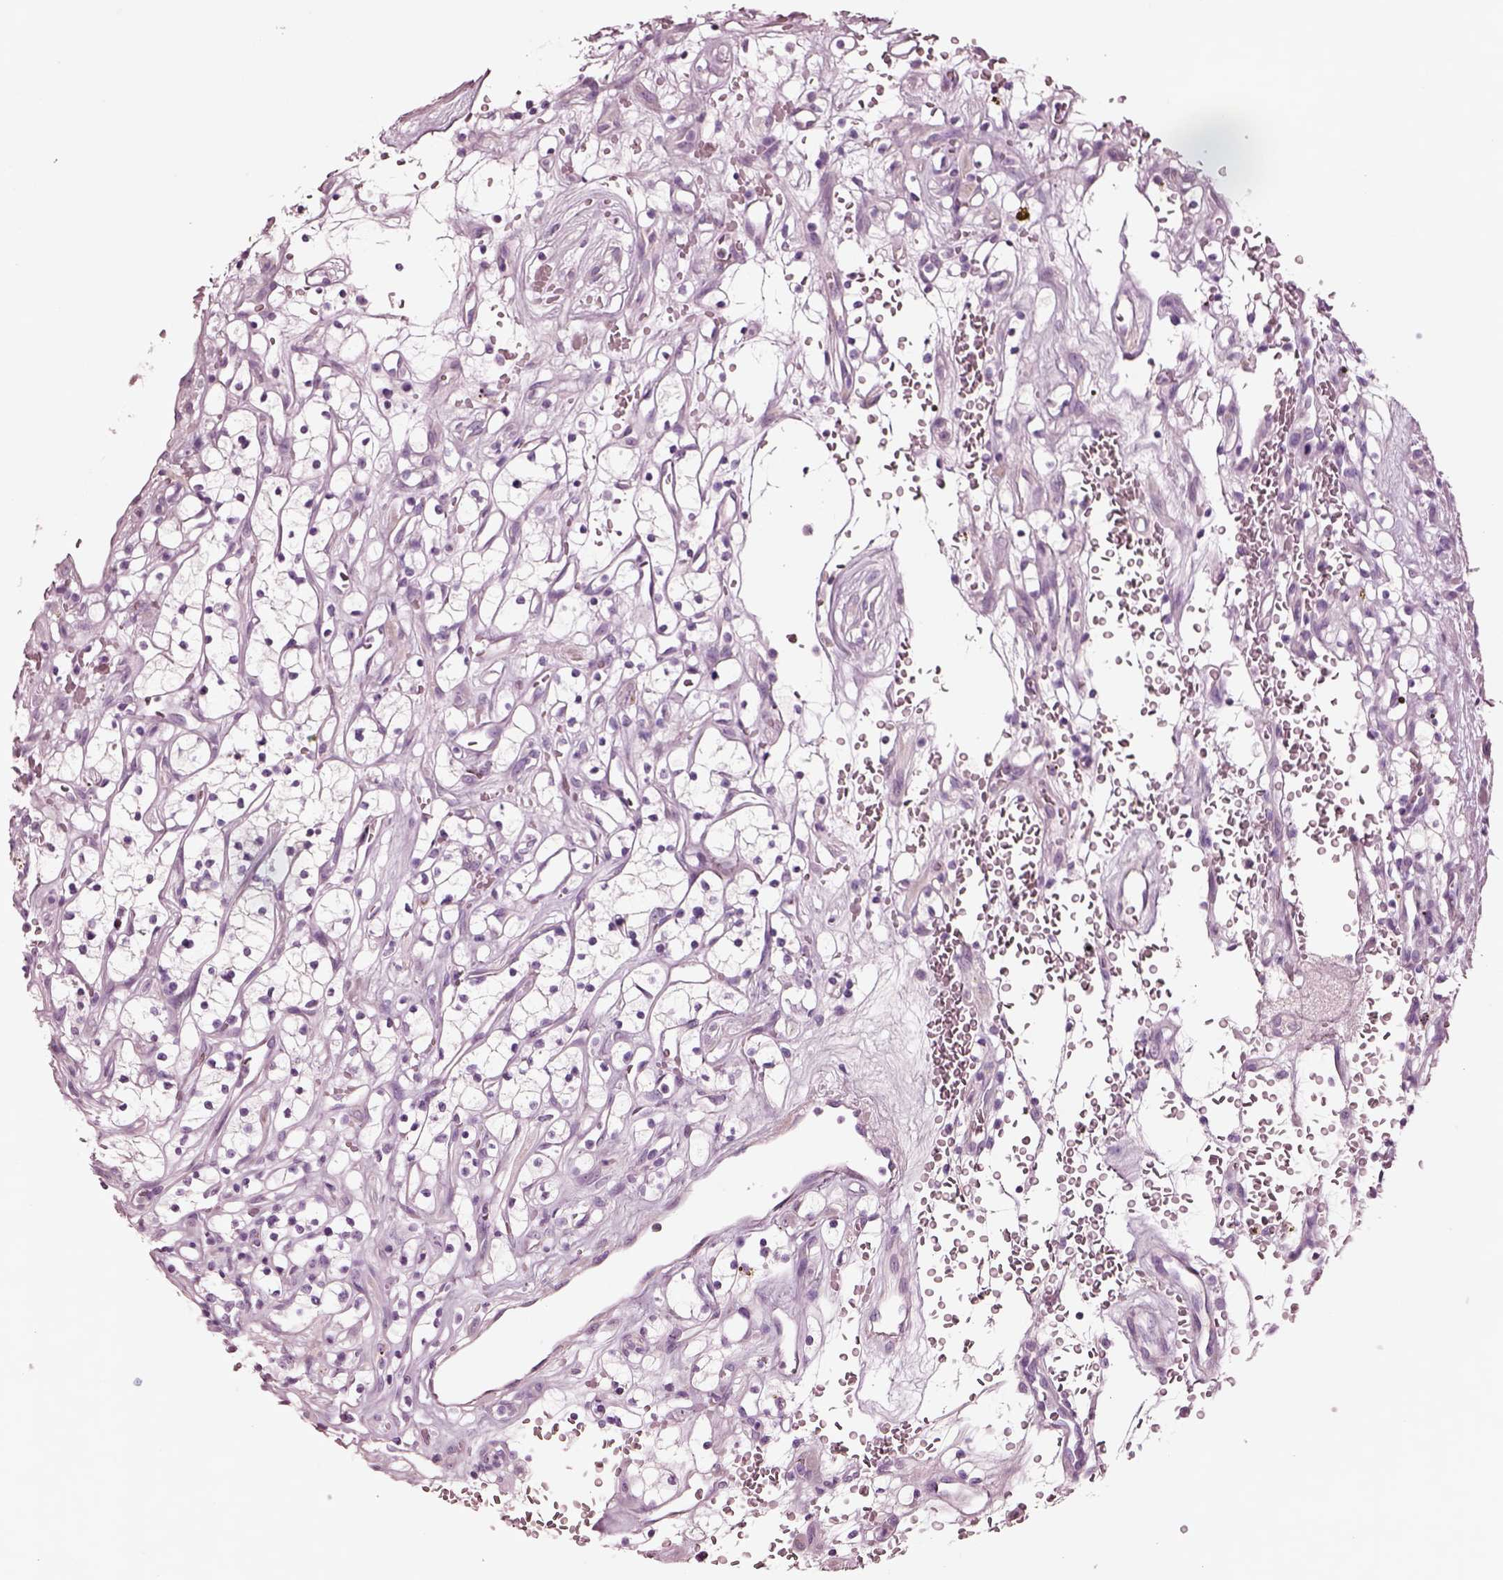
{"staining": {"intensity": "negative", "quantity": "none", "location": "none"}, "tissue": "renal cancer", "cell_type": "Tumor cells", "image_type": "cancer", "snomed": [{"axis": "morphology", "description": "Adenocarcinoma, NOS"}, {"axis": "topography", "description": "Kidney"}], "caption": "This is a image of immunohistochemistry staining of renal cancer (adenocarcinoma), which shows no staining in tumor cells.", "gene": "NMRK2", "patient": {"sex": "female", "age": 64}}